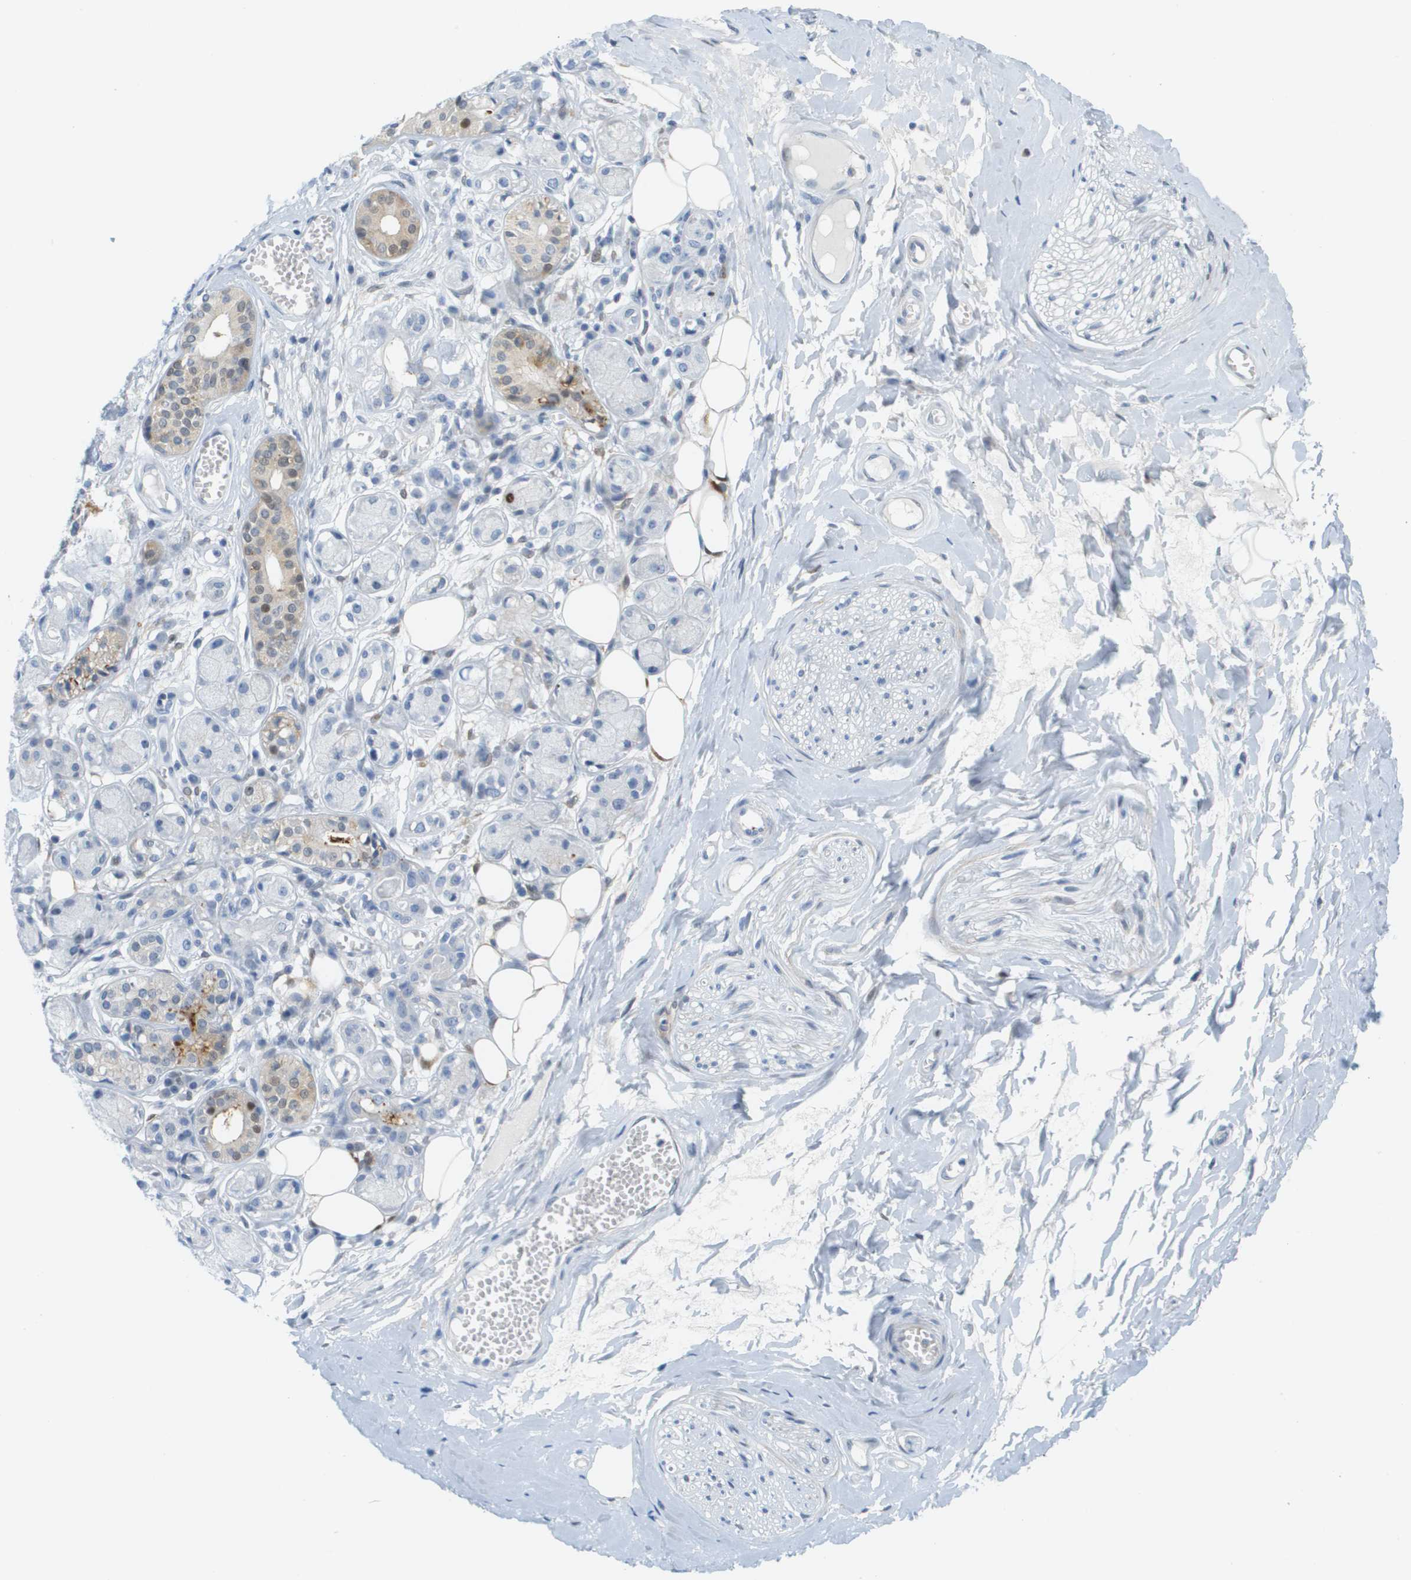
{"staining": {"intensity": "moderate", "quantity": "25%-75%", "location": "cytoplasmic/membranous"}, "tissue": "adipose tissue", "cell_type": "Adipocytes", "image_type": "normal", "snomed": [{"axis": "morphology", "description": "Normal tissue, NOS"}, {"axis": "morphology", "description": "Inflammation, NOS"}, {"axis": "topography", "description": "Salivary gland"}, {"axis": "topography", "description": "Peripheral nerve tissue"}], "caption": "IHC of normal adipose tissue shows medium levels of moderate cytoplasmic/membranous expression in approximately 25%-75% of adipocytes. (DAB IHC with brightfield microscopy, high magnification).", "gene": "CUL9", "patient": {"sex": "female", "age": 75}}